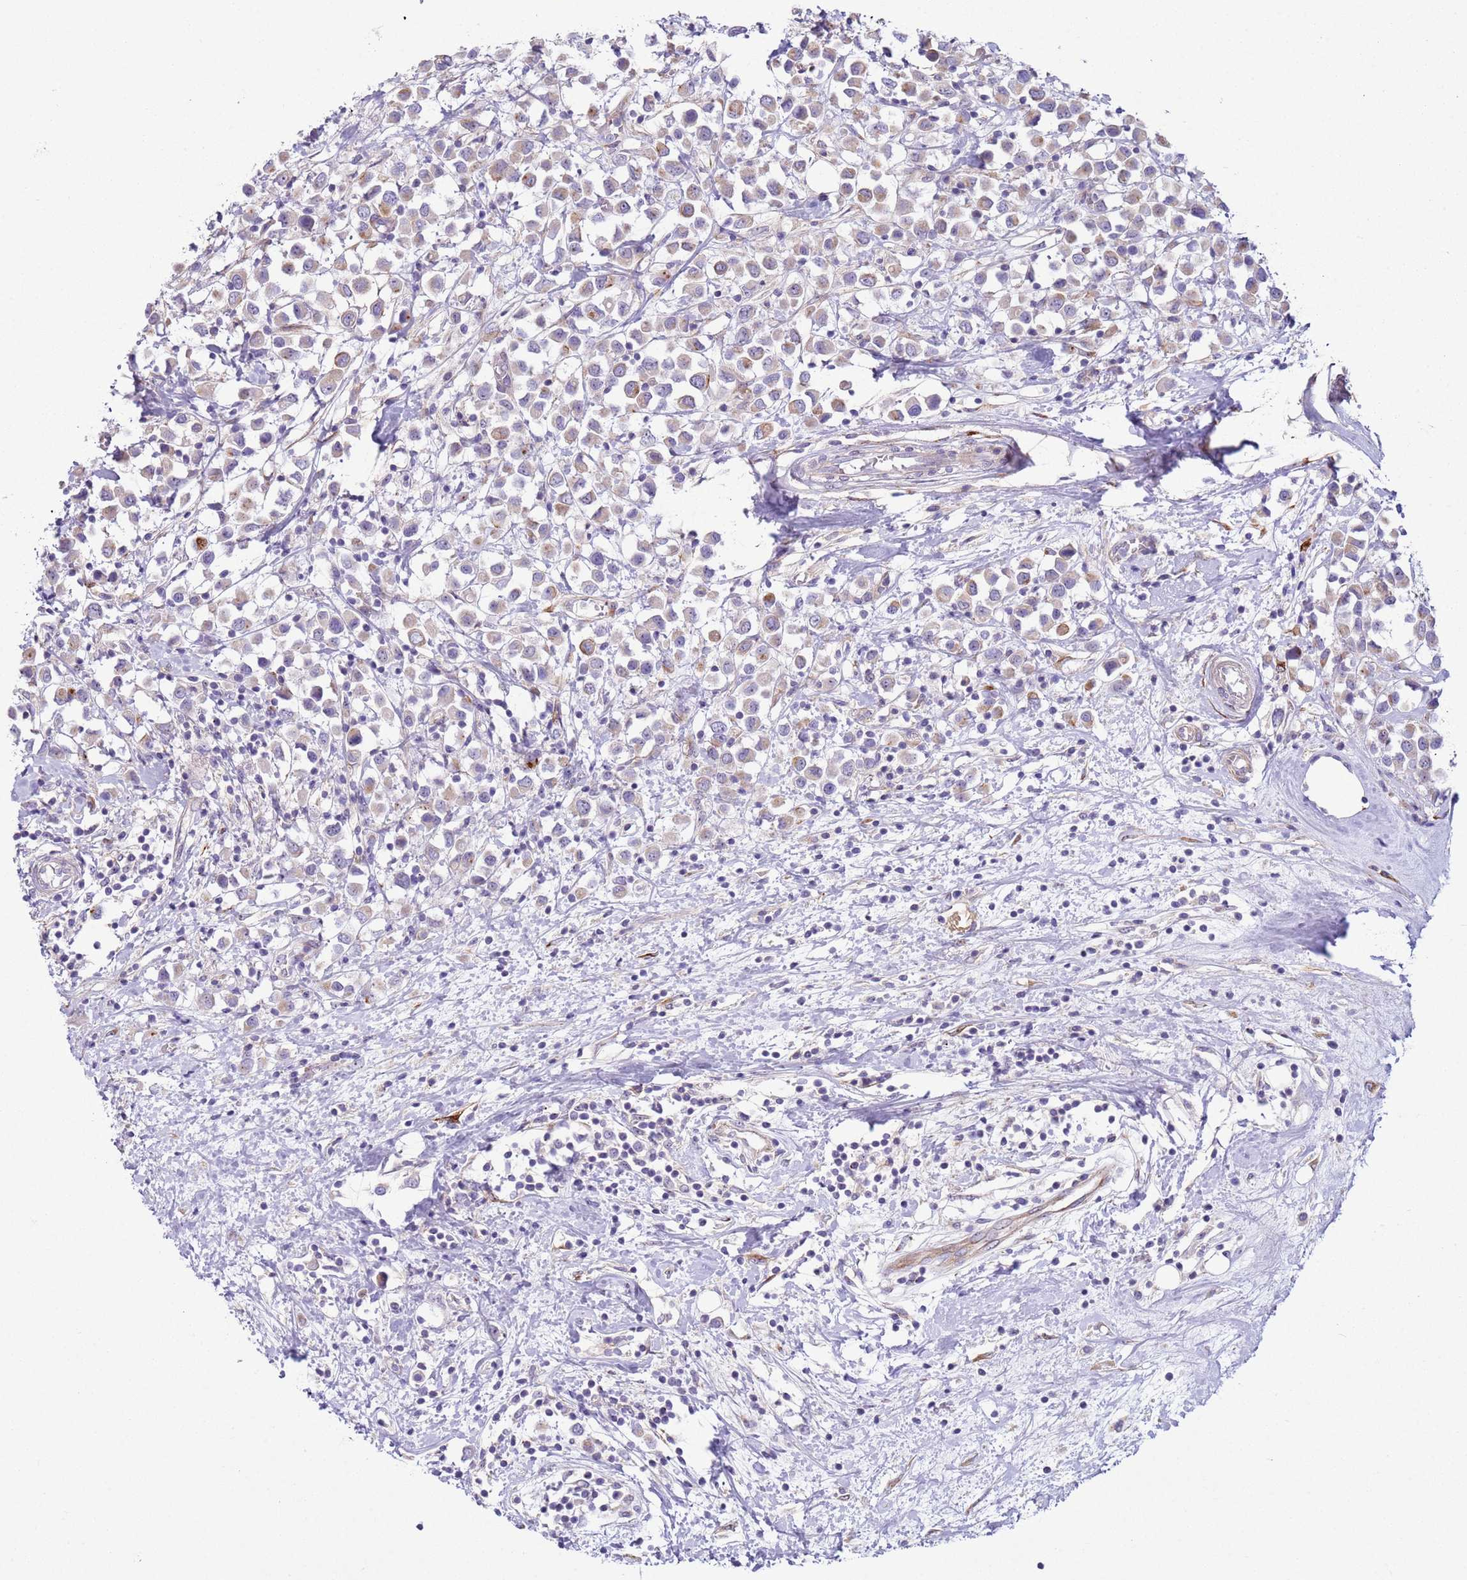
{"staining": {"intensity": "weak", "quantity": "25%-75%", "location": "cytoplasmic/membranous"}, "tissue": "breast cancer", "cell_type": "Tumor cells", "image_type": "cancer", "snomed": [{"axis": "morphology", "description": "Duct carcinoma"}, {"axis": "topography", "description": "Breast"}], "caption": "The image displays immunohistochemical staining of intraductal carcinoma (breast). There is weak cytoplasmic/membranous staining is present in approximately 25%-75% of tumor cells. (DAB (3,3'-diaminobenzidine) IHC with brightfield microscopy, high magnification).", "gene": "HEATR1", "patient": {"sex": "female", "age": 61}}